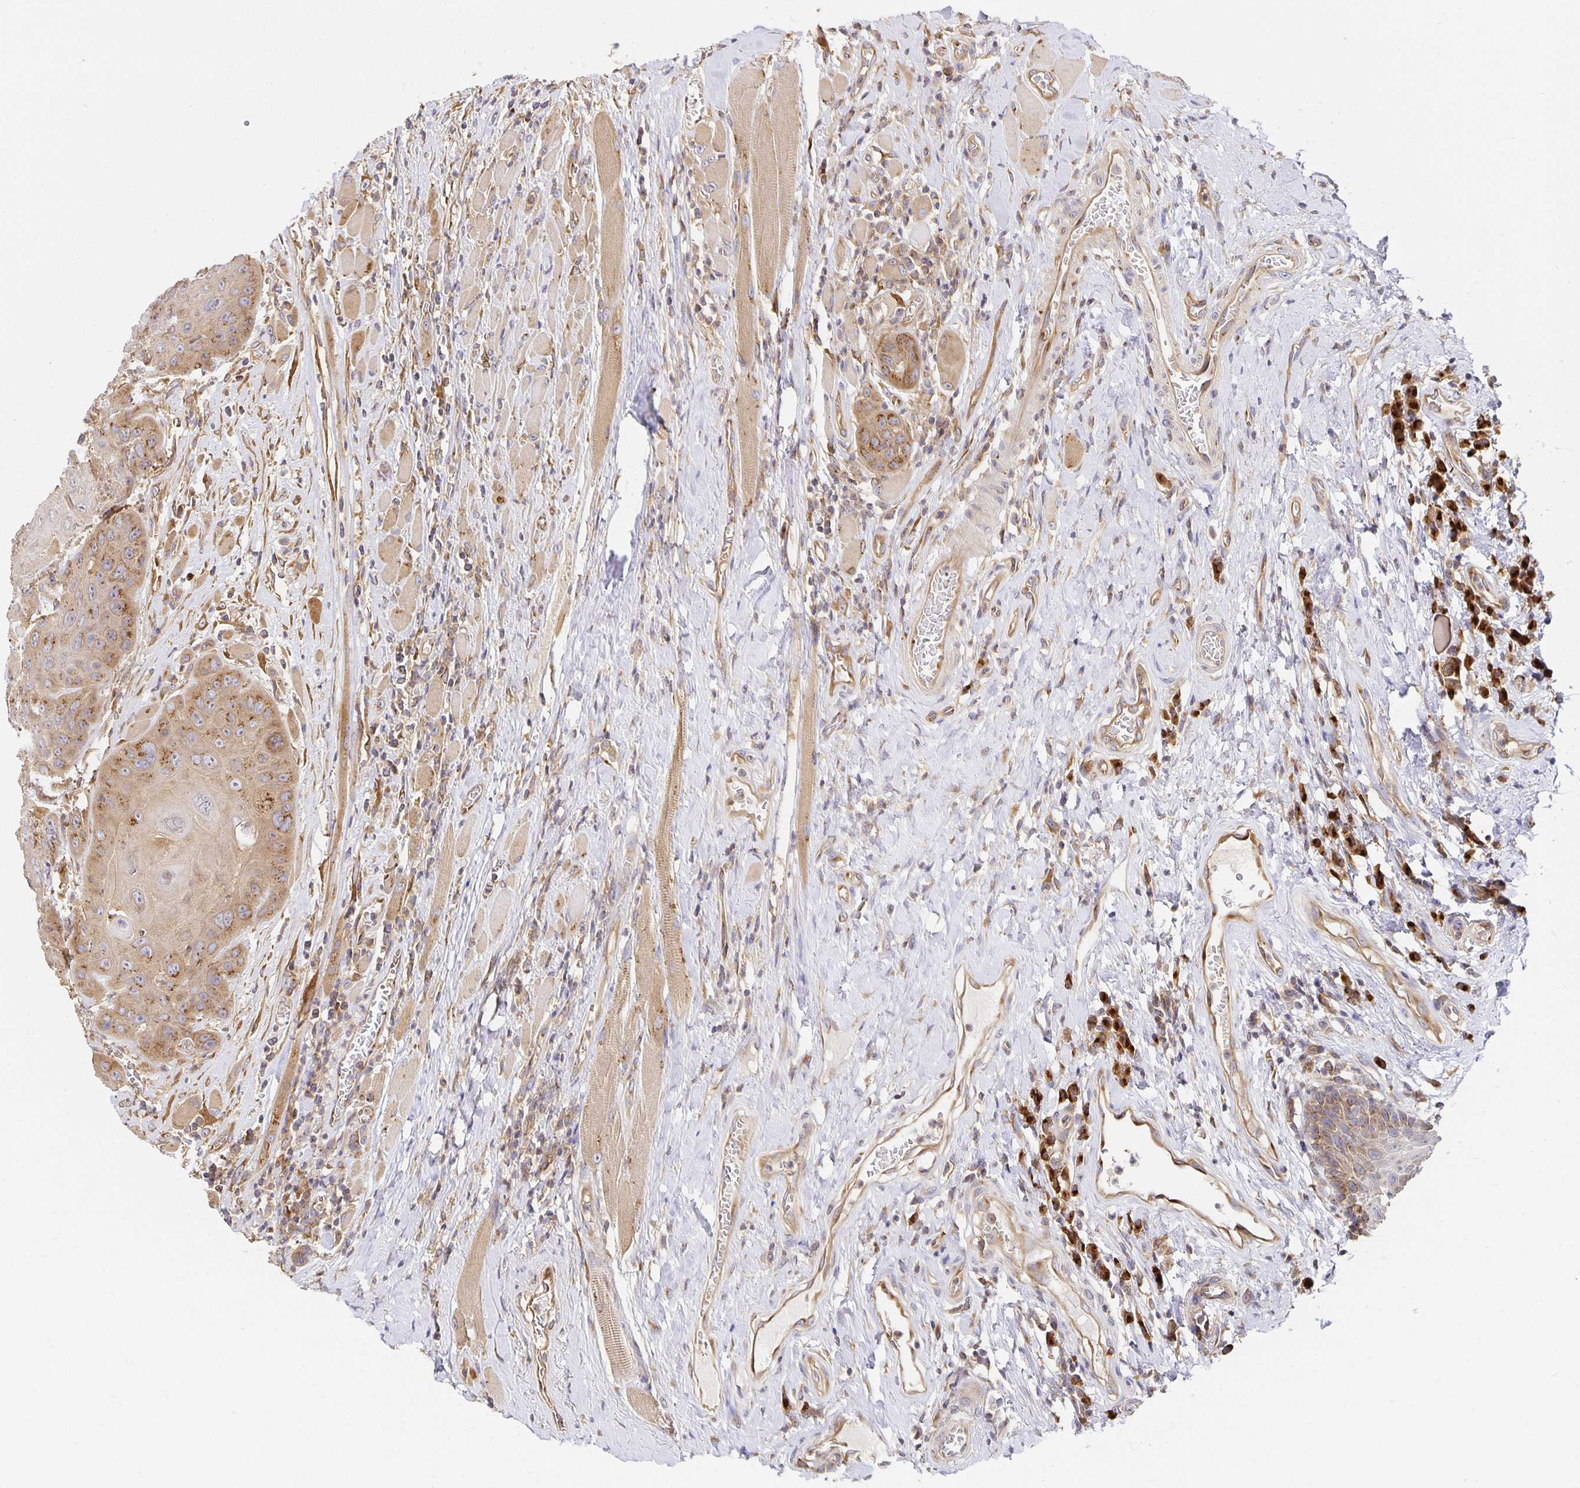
{"staining": {"intensity": "moderate", "quantity": ">75%", "location": "cytoplasmic/membranous"}, "tissue": "head and neck cancer", "cell_type": "Tumor cells", "image_type": "cancer", "snomed": [{"axis": "morphology", "description": "Squamous cell carcinoma, NOS"}, {"axis": "topography", "description": "Head-Neck"}], "caption": "Squamous cell carcinoma (head and neck) stained with a protein marker shows moderate staining in tumor cells.", "gene": "USO1", "patient": {"sex": "female", "age": 59}}